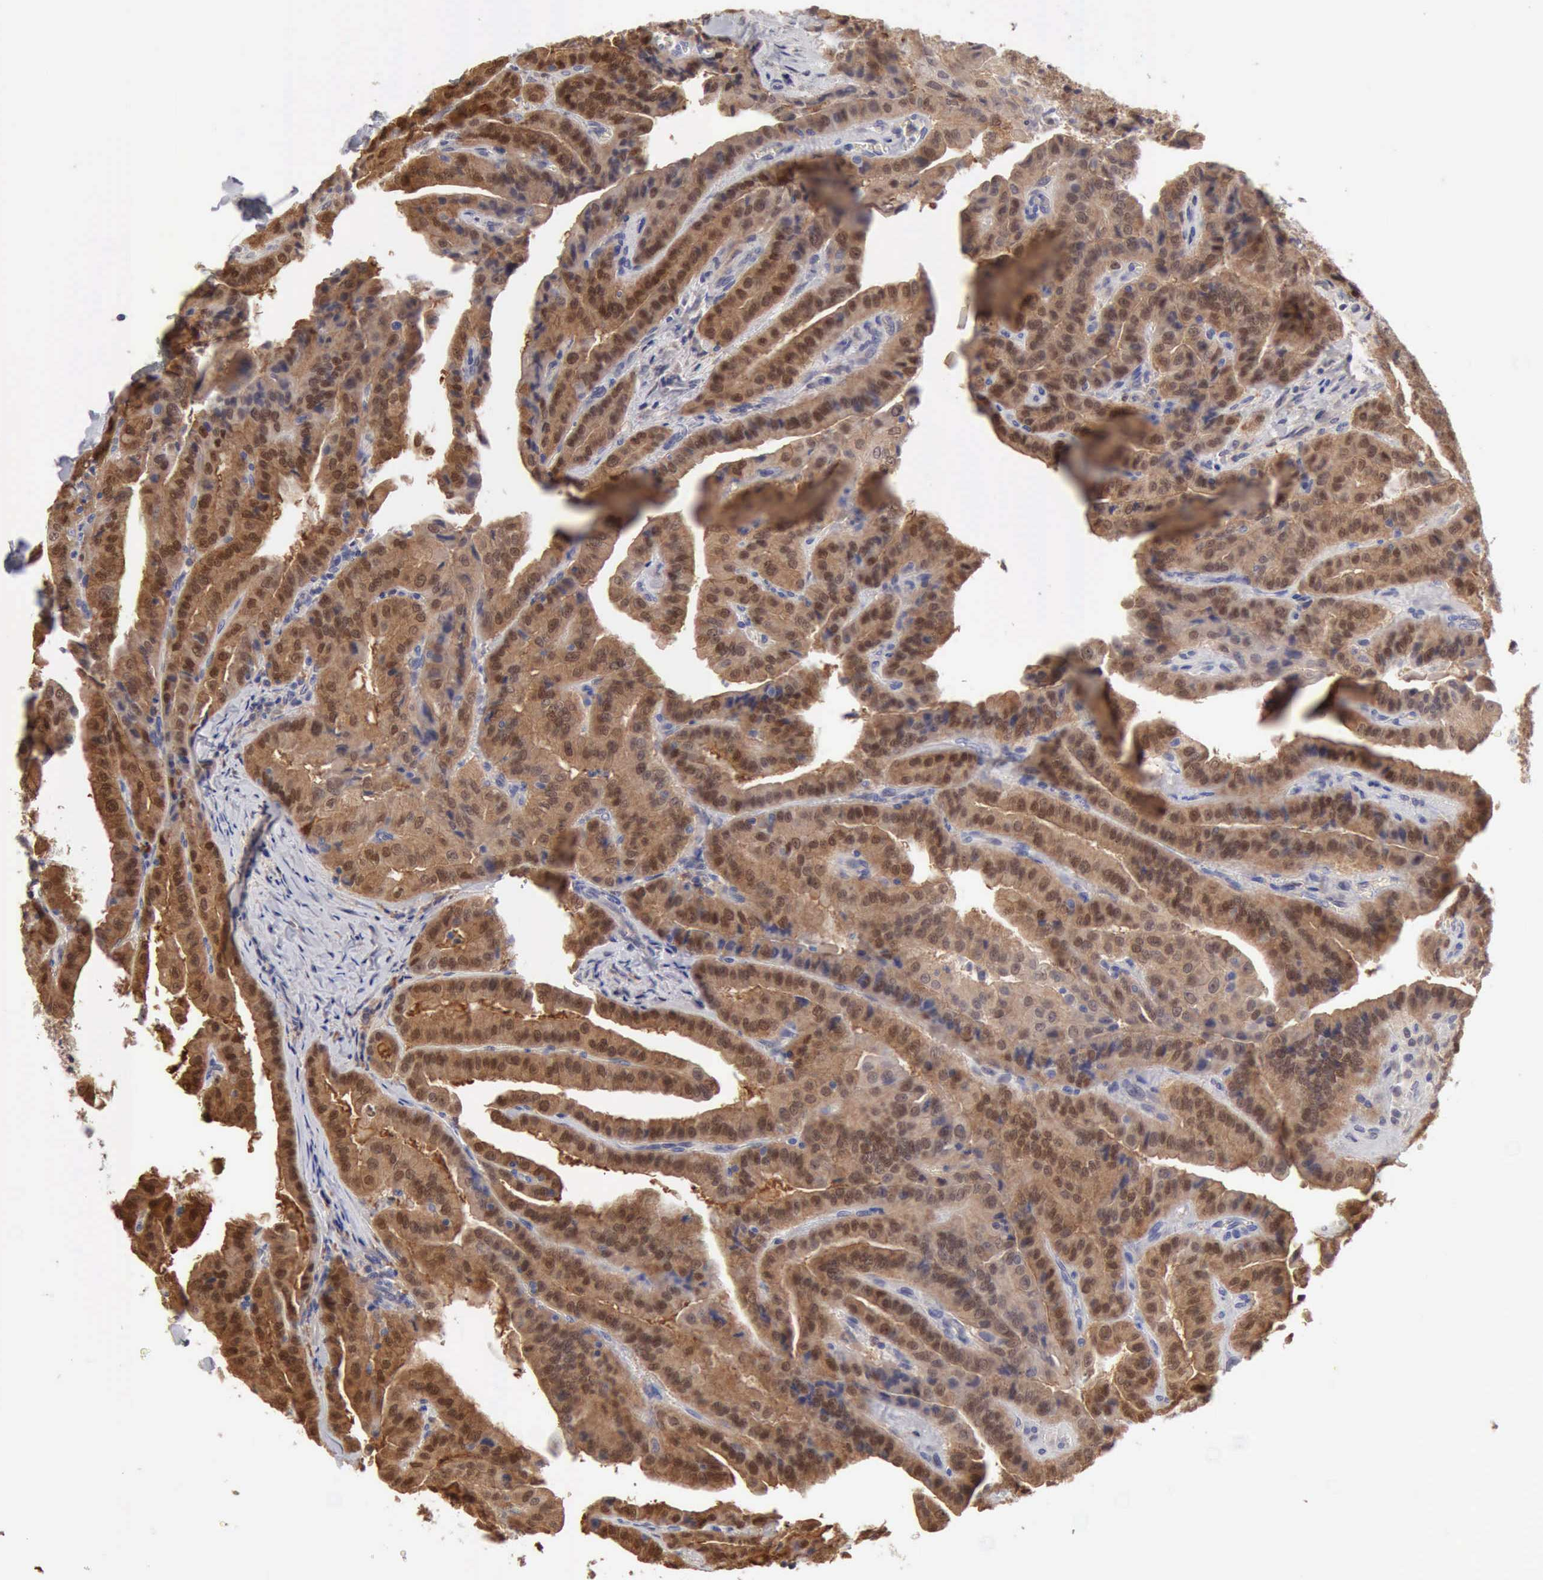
{"staining": {"intensity": "strong", "quantity": ">75%", "location": "cytoplasmic/membranous,nuclear"}, "tissue": "thyroid cancer", "cell_type": "Tumor cells", "image_type": "cancer", "snomed": [{"axis": "morphology", "description": "Papillary adenocarcinoma, NOS"}, {"axis": "topography", "description": "Thyroid gland"}], "caption": "This image displays immunohistochemistry (IHC) staining of human thyroid cancer (papillary adenocarcinoma), with high strong cytoplasmic/membranous and nuclear positivity in approximately >75% of tumor cells.", "gene": "PTGR2", "patient": {"sex": "female", "age": 71}}